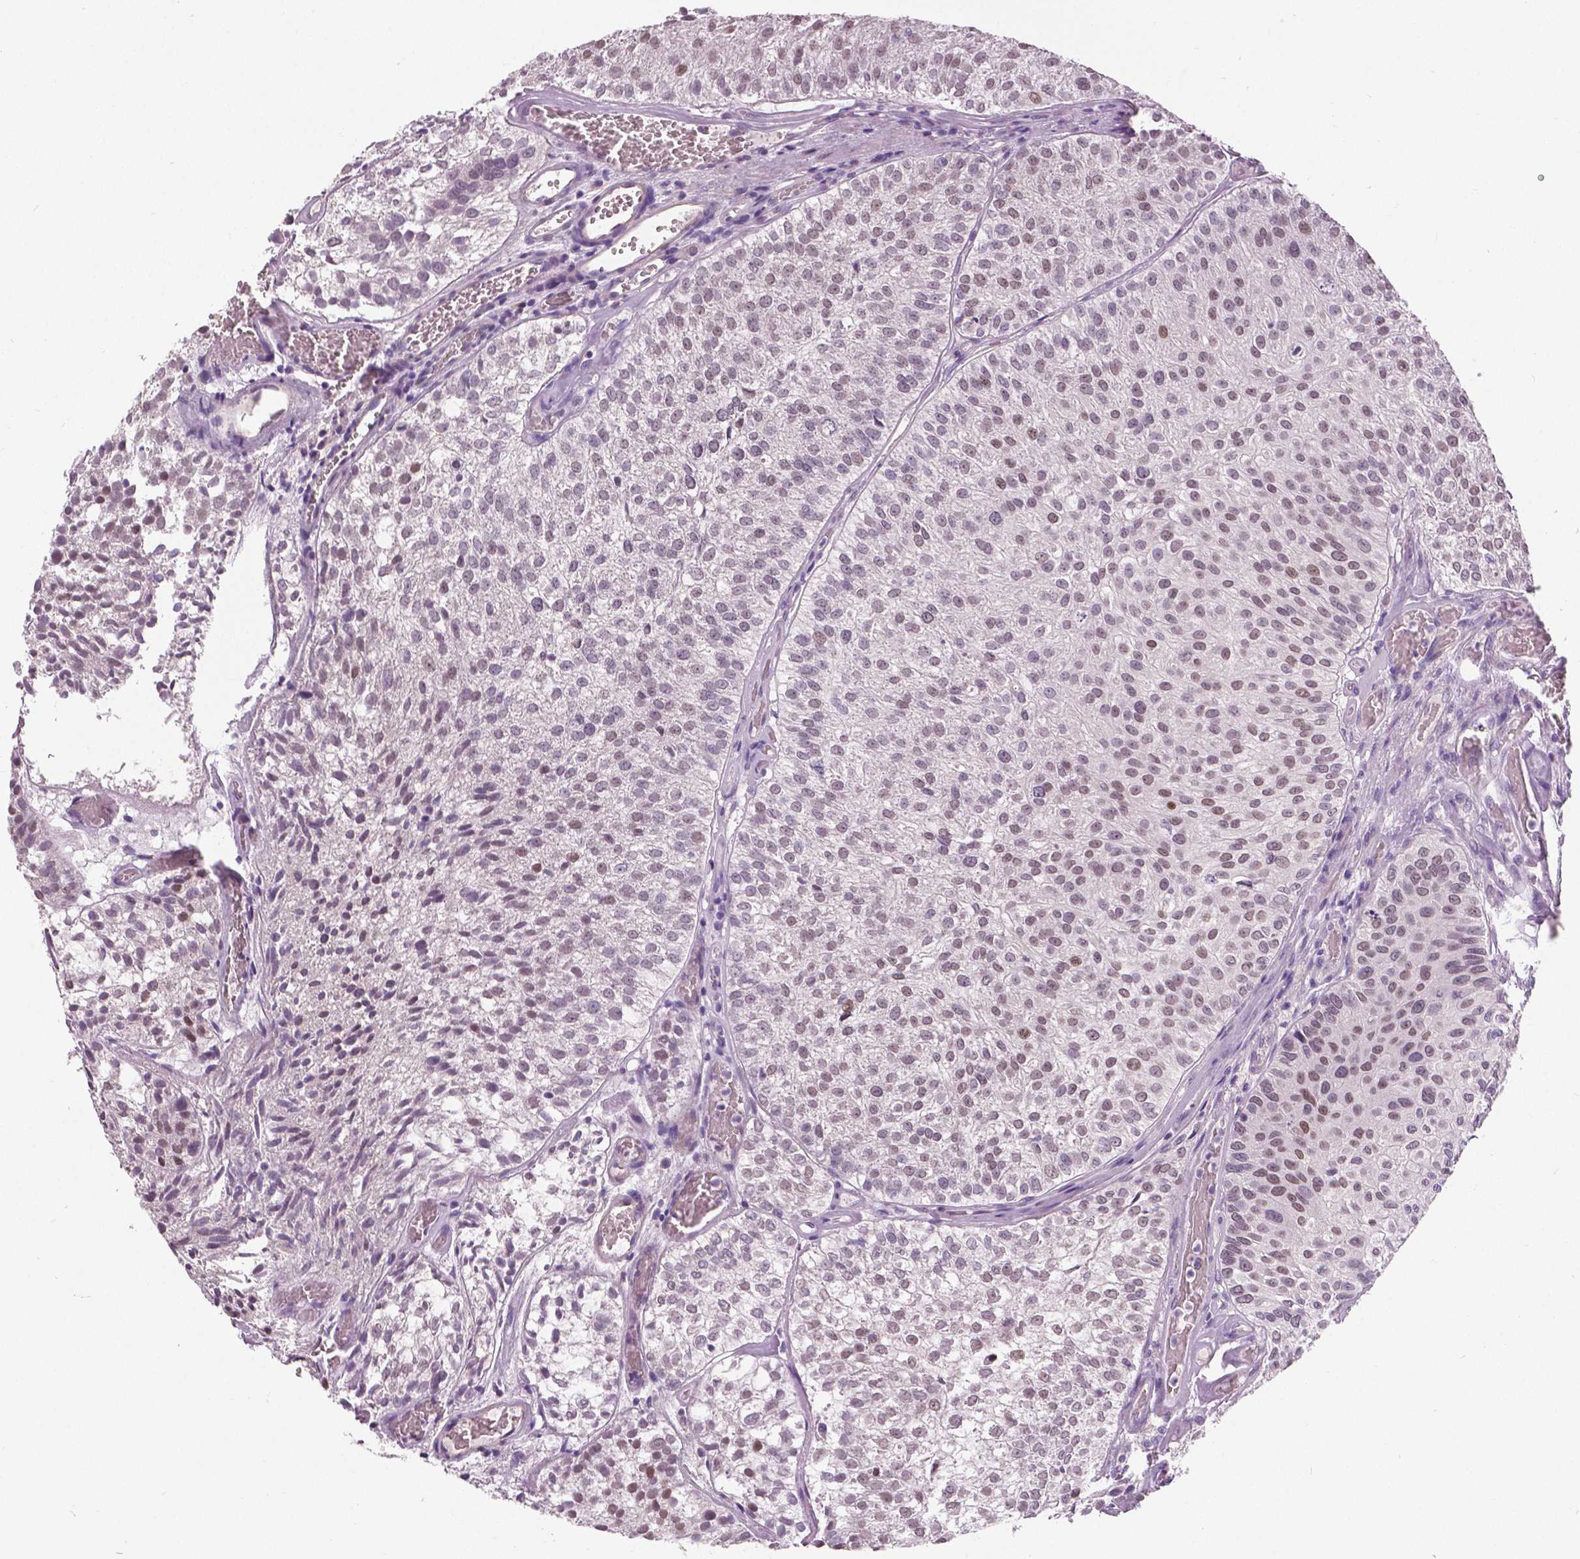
{"staining": {"intensity": "weak", "quantity": "<25%", "location": "nuclear"}, "tissue": "urothelial cancer", "cell_type": "Tumor cells", "image_type": "cancer", "snomed": [{"axis": "morphology", "description": "Urothelial carcinoma, Low grade"}, {"axis": "topography", "description": "Urinary bladder"}], "caption": "Photomicrograph shows no protein positivity in tumor cells of low-grade urothelial carcinoma tissue.", "gene": "FOXA1", "patient": {"sex": "female", "age": 87}}